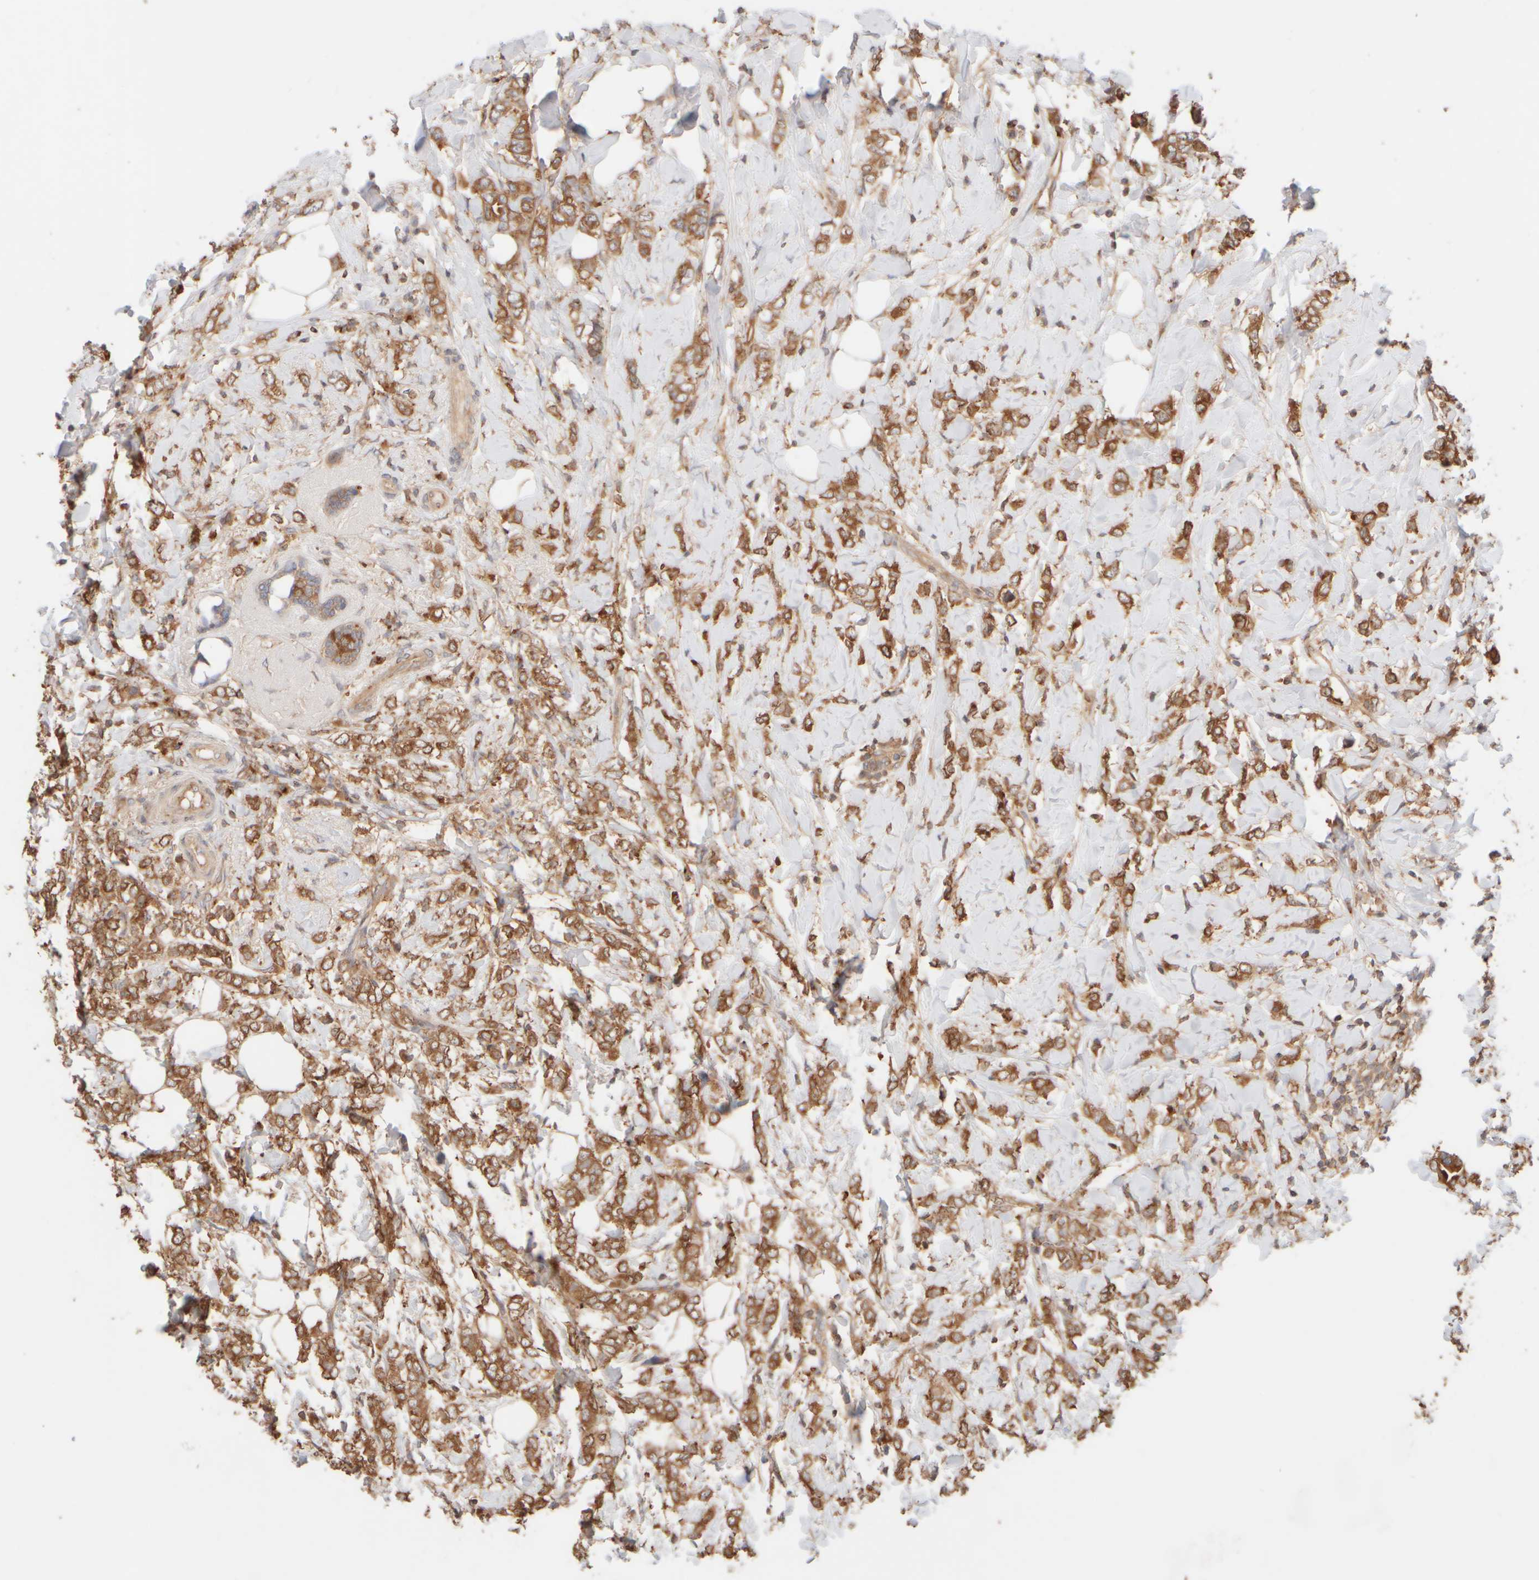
{"staining": {"intensity": "moderate", "quantity": ">75%", "location": "cytoplasmic/membranous"}, "tissue": "breast cancer", "cell_type": "Tumor cells", "image_type": "cancer", "snomed": [{"axis": "morphology", "description": "Normal tissue, NOS"}, {"axis": "morphology", "description": "Lobular carcinoma"}, {"axis": "topography", "description": "Breast"}], "caption": "Protein analysis of breast cancer (lobular carcinoma) tissue reveals moderate cytoplasmic/membranous staining in about >75% of tumor cells.", "gene": "RABEP1", "patient": {"sex": "female", "age": 47}}